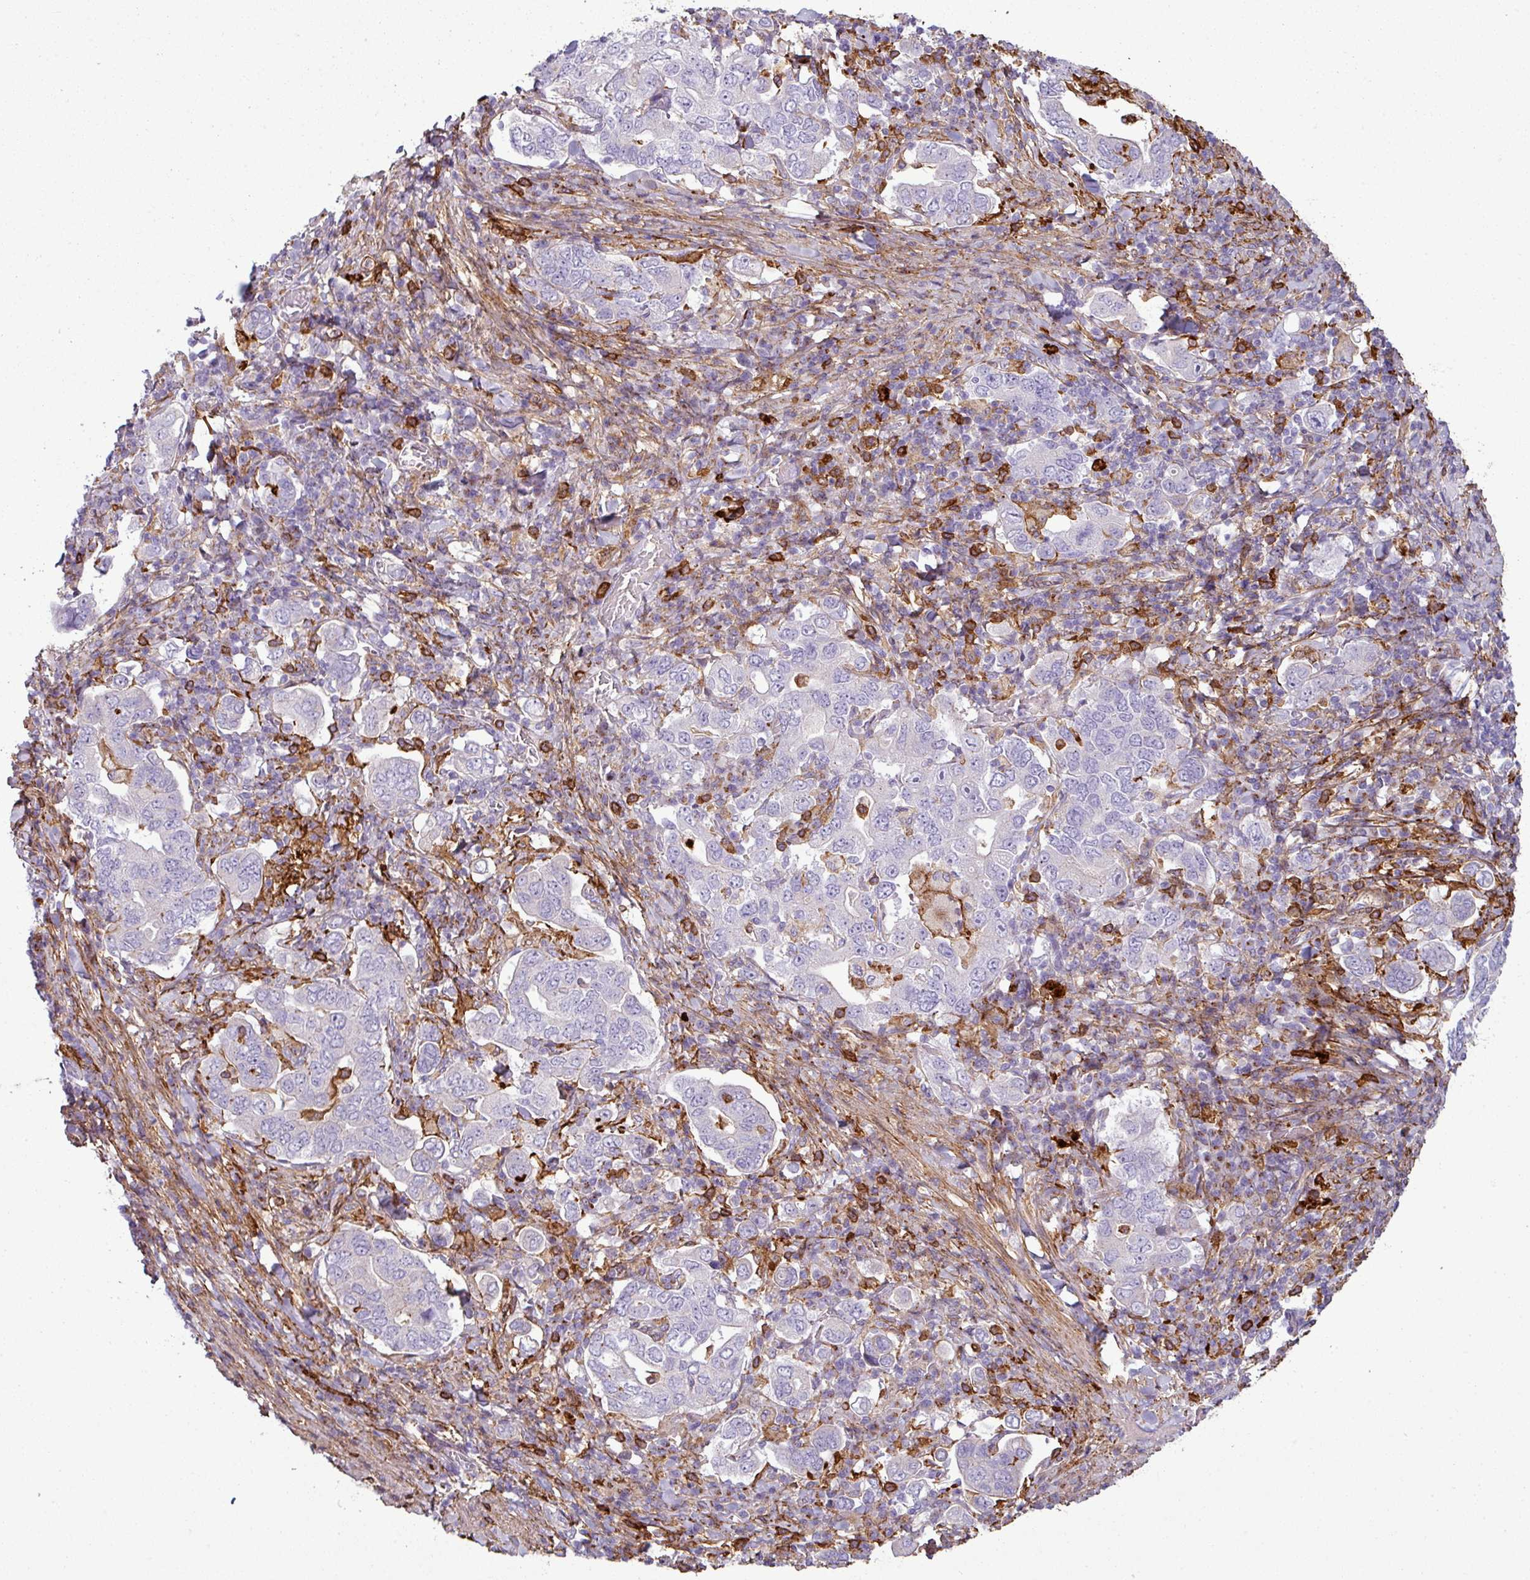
{"staining": {"intensity": "negative", "quantity": "none", "location": "none"}, "tissue": "stomach cancer", "cell_type": "Tumor cells", "image_type": "cancer", "snomed": [{"axis": "morphology", "description": "Adenocarcinoma, NOS"}, {"axis": "topography", "description": "Stomach, upper"}, {"axis": "topography", "description": "Stomach"}], "caption": "A histopathology image of human adenocarcinoma (stomach) is negative for staining in tumor cells.", "gene": "COL8A1", "patient": {"sex": "male", "age": 62}}